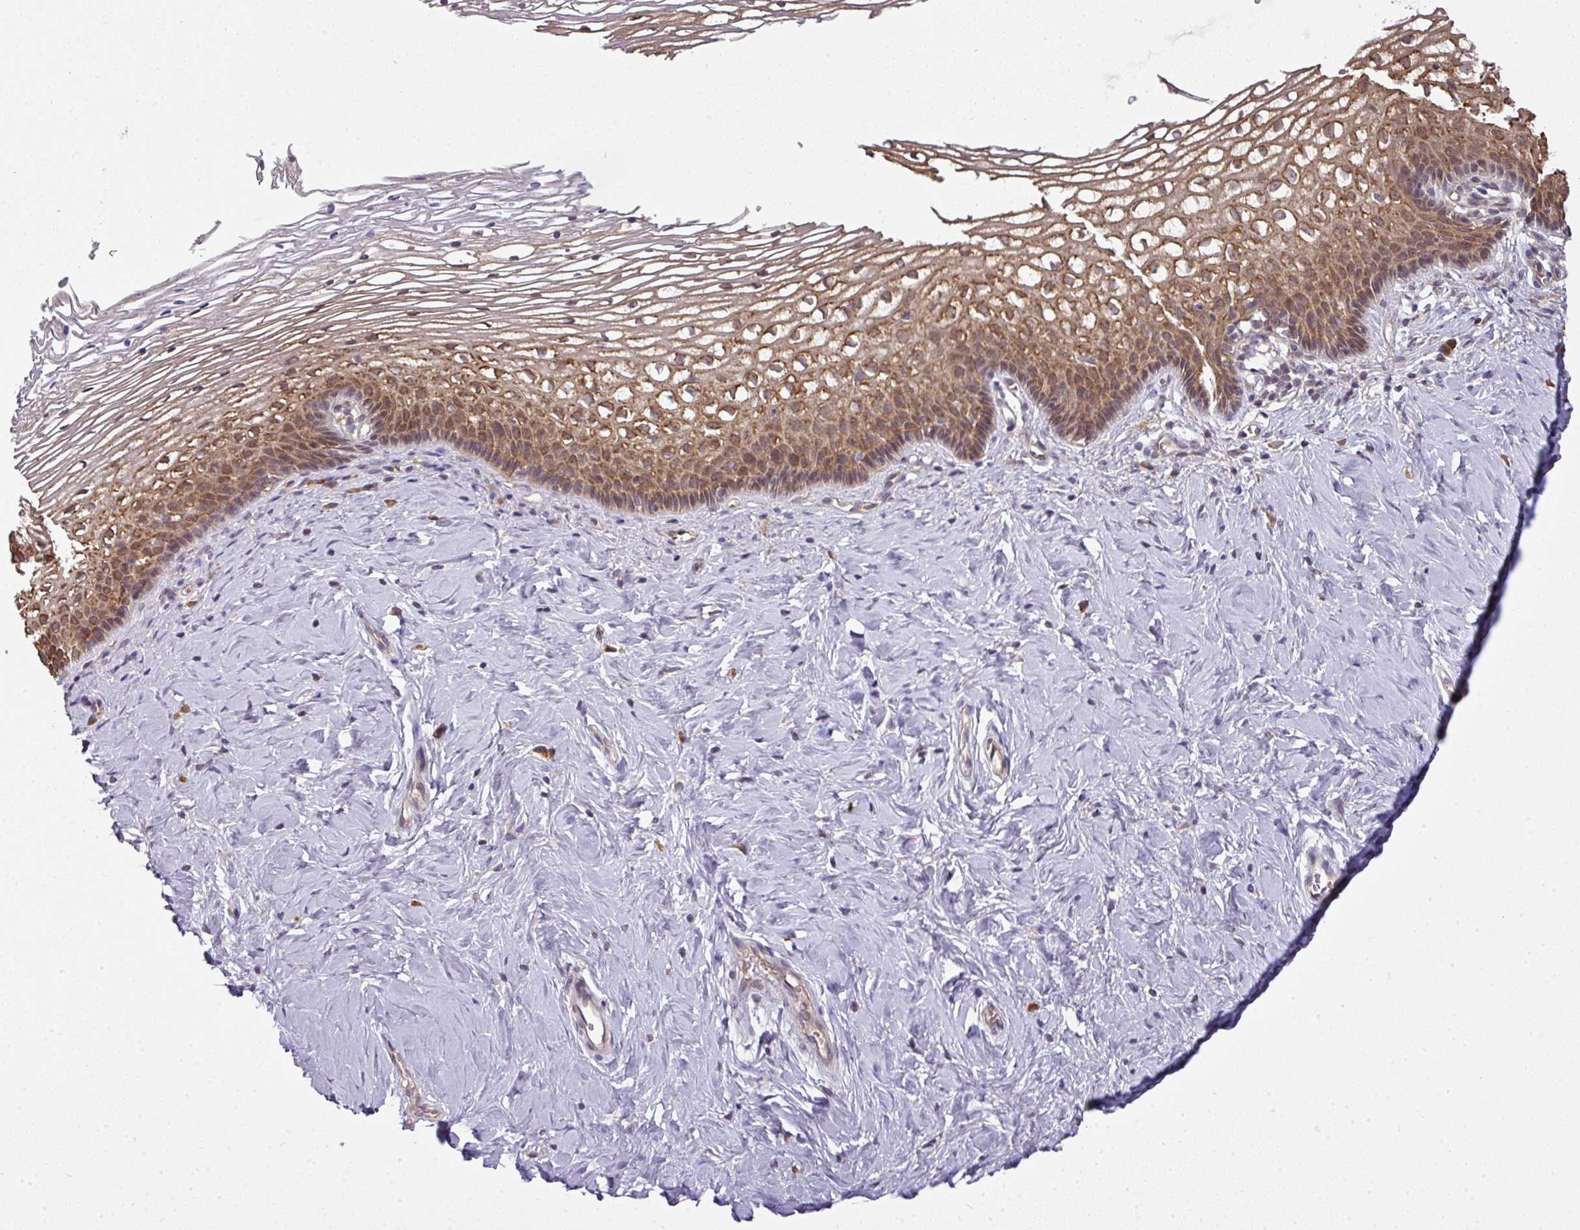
{"staining": {"intensity": "moderate", "quantity": ">75%", "location": "cytoplasmic/membranous,nuclear"}, "tissue": "cervix", "cell_type": "Glandular cells", "image_type": "normal", "snomed": [{"axis": "morphology", "description": "Normal tissue, NOS"}, {"axis": "topography", "description": "Cervix"}], "caption": "Immunohistochemistry staining of benign cervix, which exhibits medium levels of moderate cytoplasmic/membranous,nuclear positivity in about >75% of glandular cells indicating moderate cytoplasmic/membranous,nuclear protein positivity. The staining was performed using DAB (3,3'-diaminobenzidine) (brown) for protein detection and nuclei were counterstained in hematoxylin (blue).", "gene": "RBM14", "patient": {"sex": "female", "age": 36}}